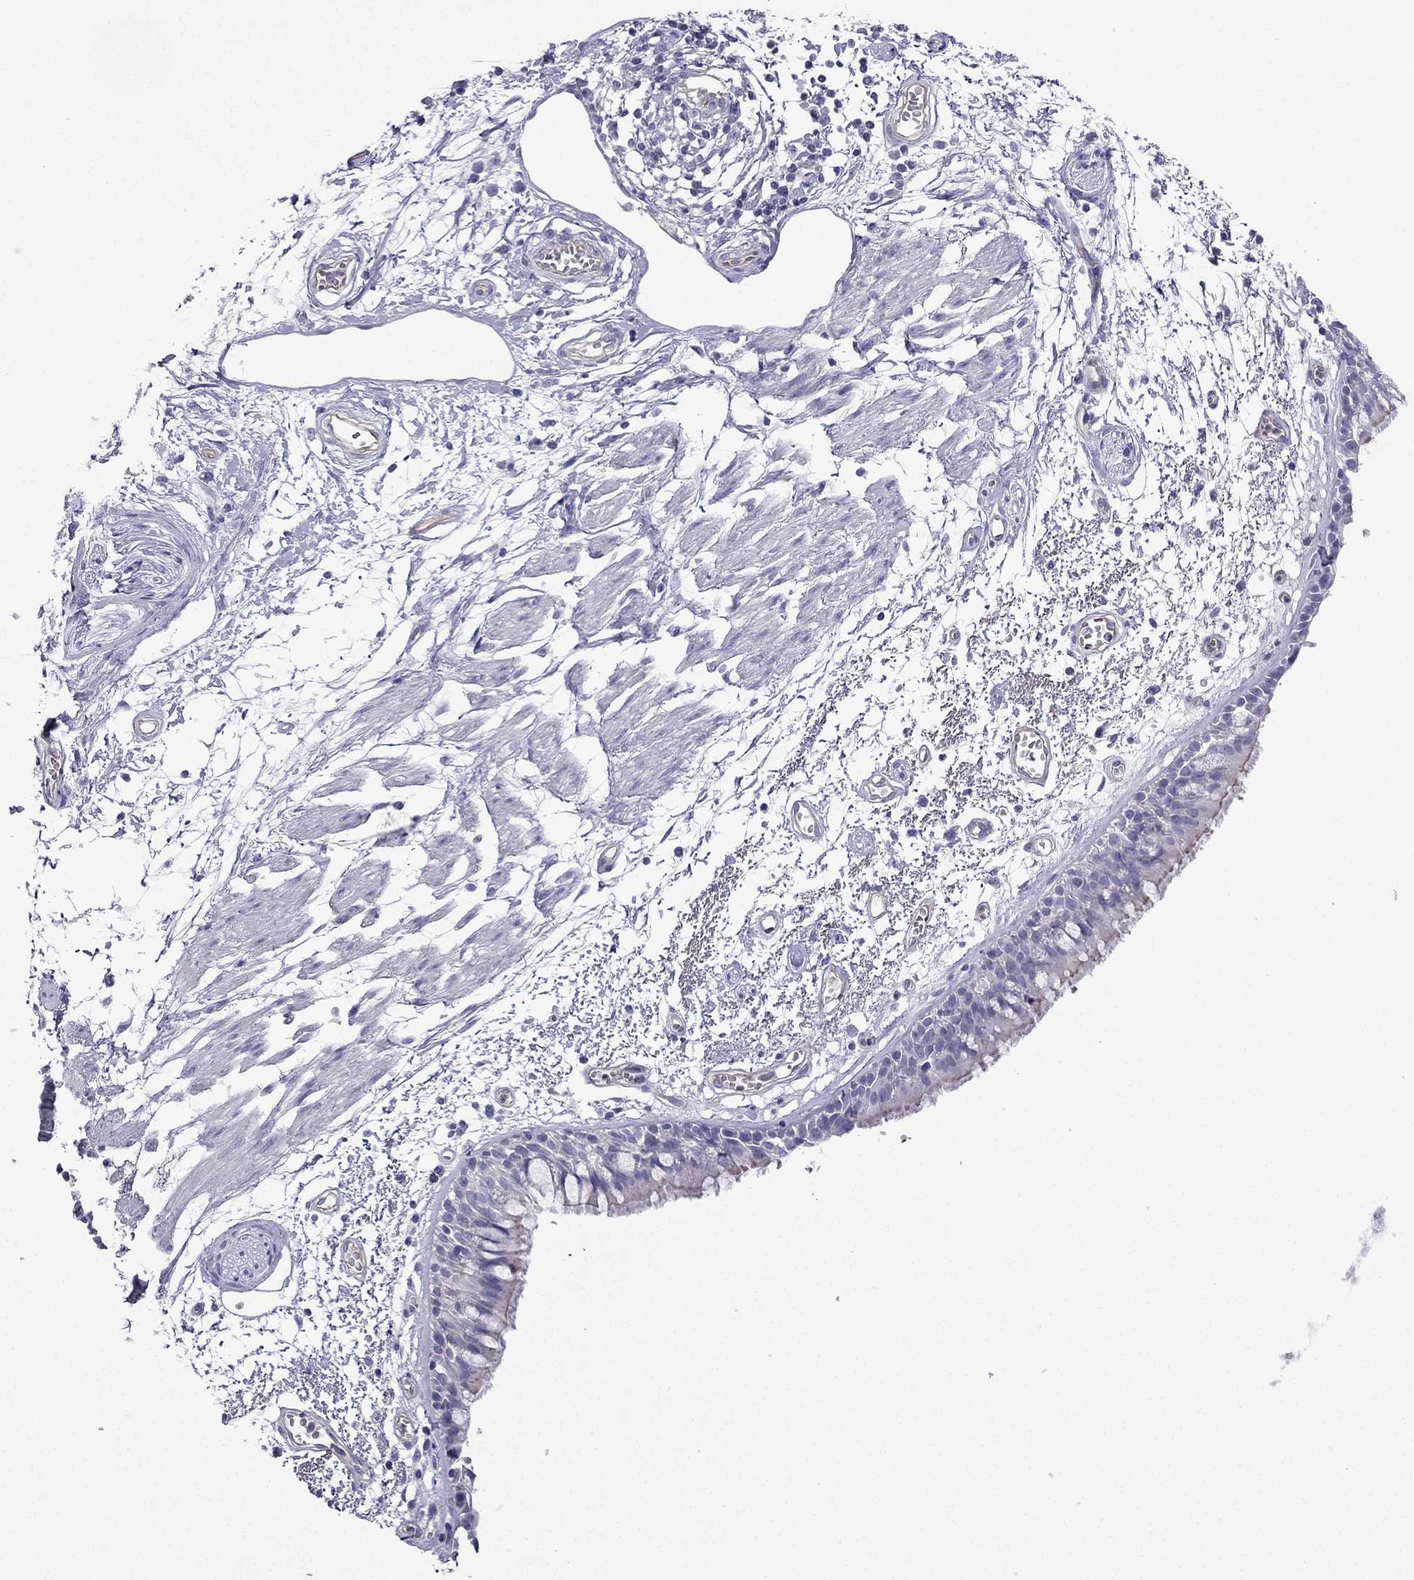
{"staining": {"intensity": "negative", "quantity": "none", "location": "none"}, "tissue": "bronchus", "cell_type": "Respiratory epithelial cells", "image_type": "normal", "snomed": [{"axis": "morphology", "description": "Normal tissue, NOS"}, {"axis": "morphology", "description": "Squamous cell carcinoma, NOS"}, {"axis": "topography", "description": "Cartilage tissue"}, {"axis": "topography", "description": "Bronchus"}, {"axis": "topography", "description": "Lung"}], "caption": "The histopathology image displays no significant expression in respiratory epithelial cells of bronchus.", "gene": "GJA8", "patient": {"sex": "male", "age": 66}}